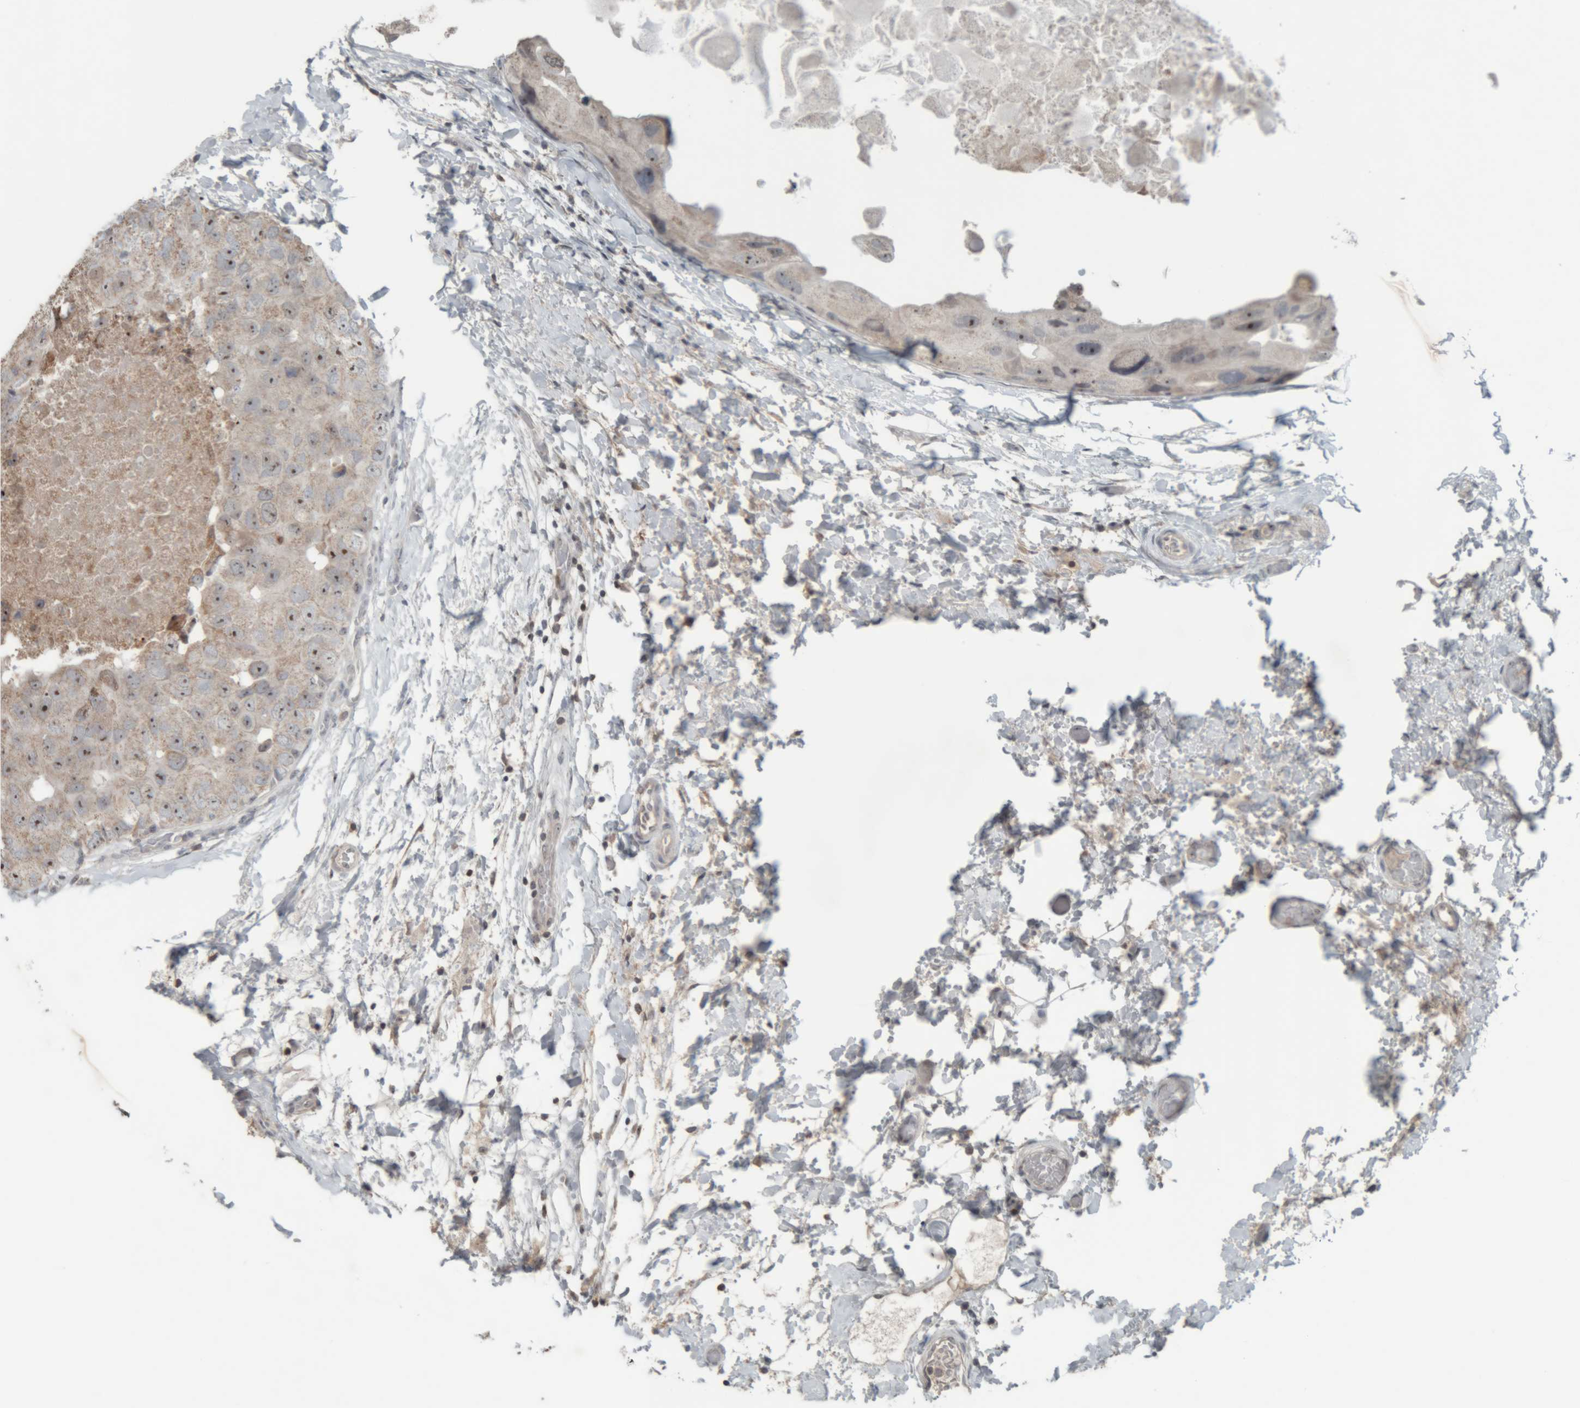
{"staining": {"intensity": "moderate", "quantity": ">75%", "location": "nuclear"}, "tissue": "breast cancer", "cell_type": "Tumor cells", "image_type": "cancer", "snomed": [{"axis": "morphology", "description": "Duct carcinoma"}, {"axis": "topography", "description": "Breast"}], "caption": "This is an image of immunohistochemistry staining of breast invasive ductal carcinoma, which shows moderate expression in the nuclear of tumor cells.", "gene": "RPF1", "patient": {"sex": "female", "age": 62}}